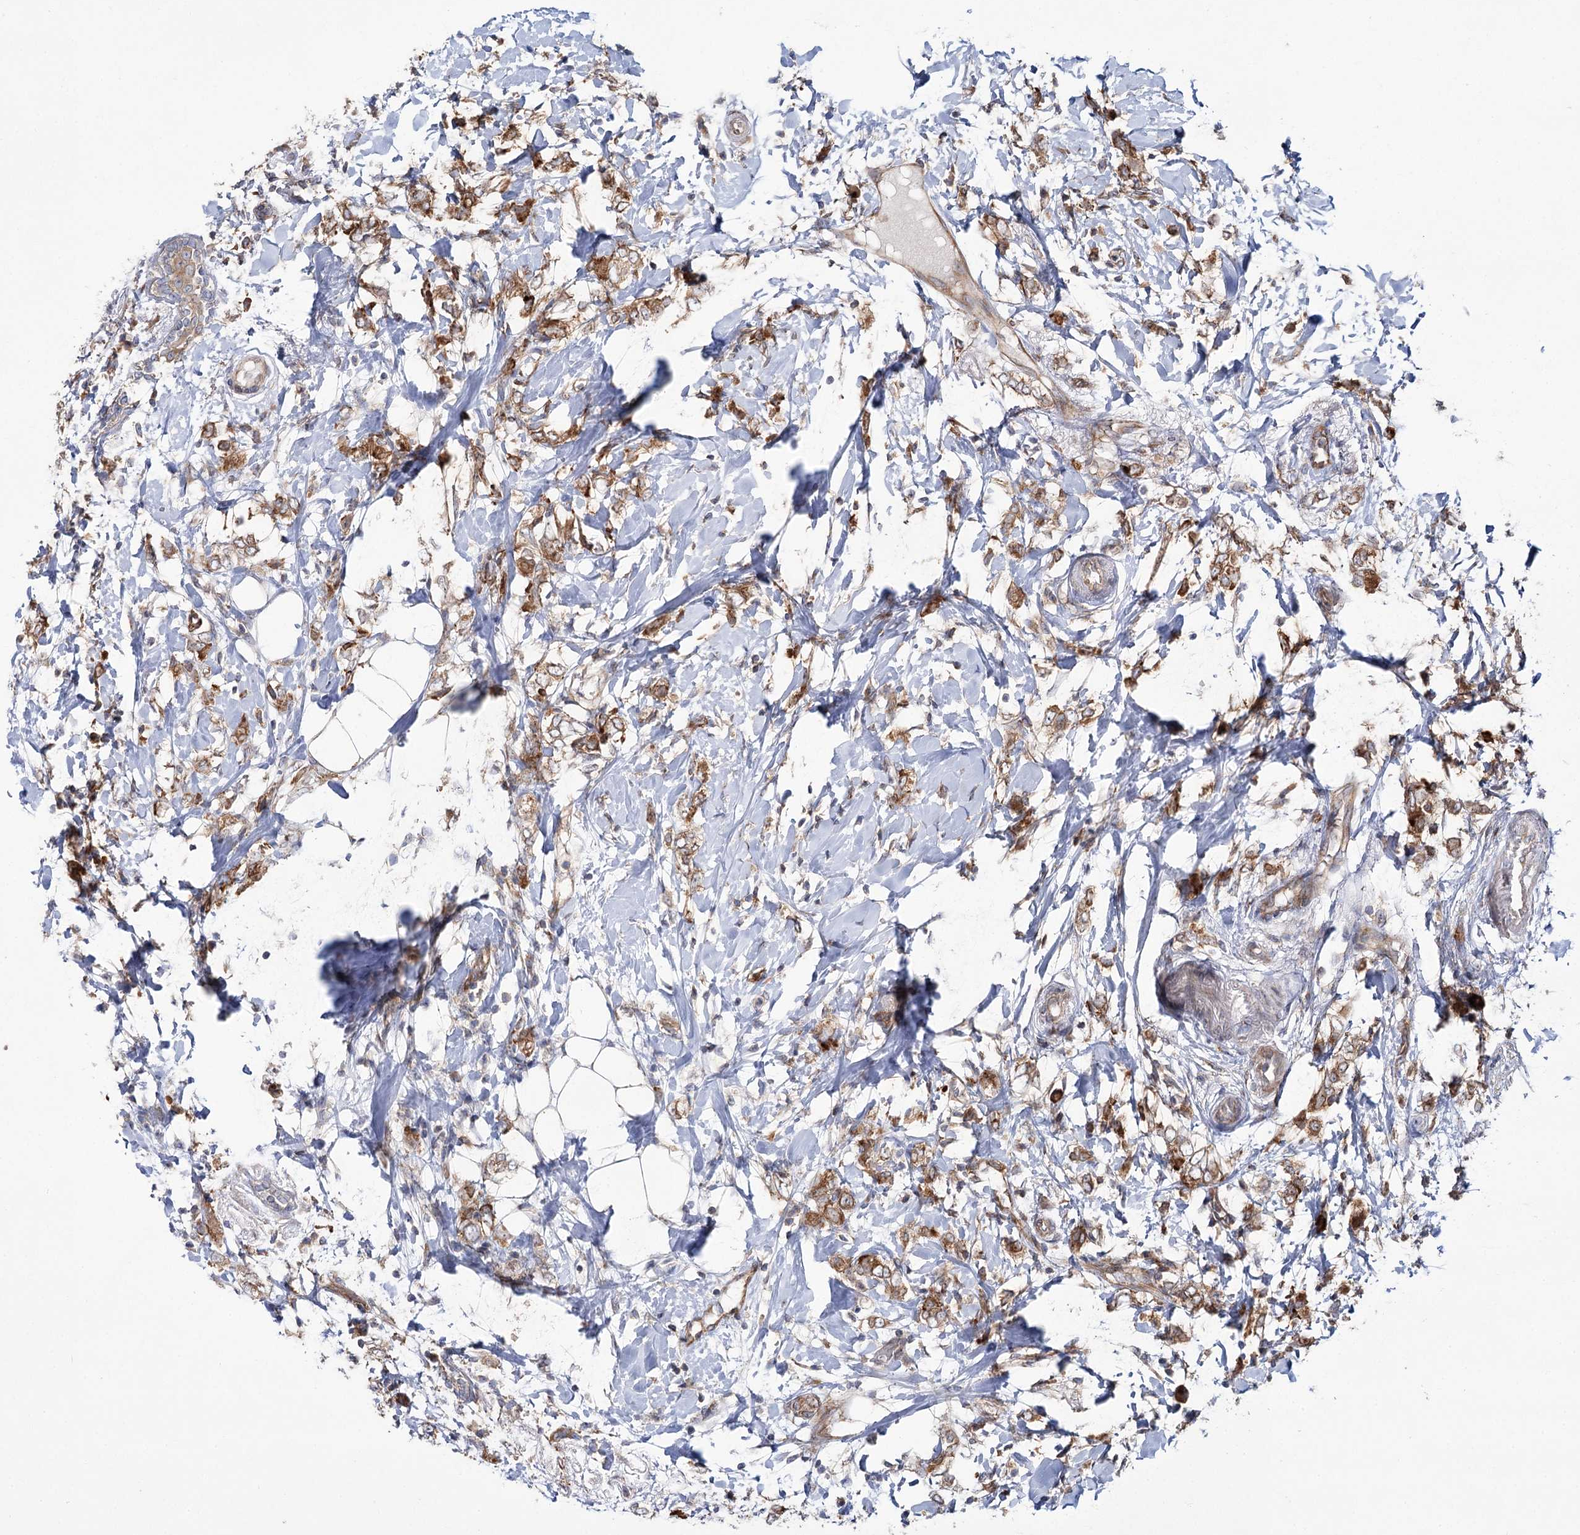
{"staining": {"intensity": "moderate", "quantity": ">75%", "location": "cytoplasmic/membranous"}, "tissue": "breast cancer", "cell_type": "Tumor cells", "image_type": "cancer", "snomed": [{"axis": "morphology", "description": "Normal tissue, NOS"}, {"axis": "morphology", "description": "Lobular carcinoma"}, {"axis": "topography", "description": "Breast"}], "caption": "An image of breast cancer (lobular carcinoma) stained for a protein exhibits moderate cytoplasmic/membranous brown staining in tumor cells.", "gene": "VWA2", "patient": {"sex": "female", "age": 47}}